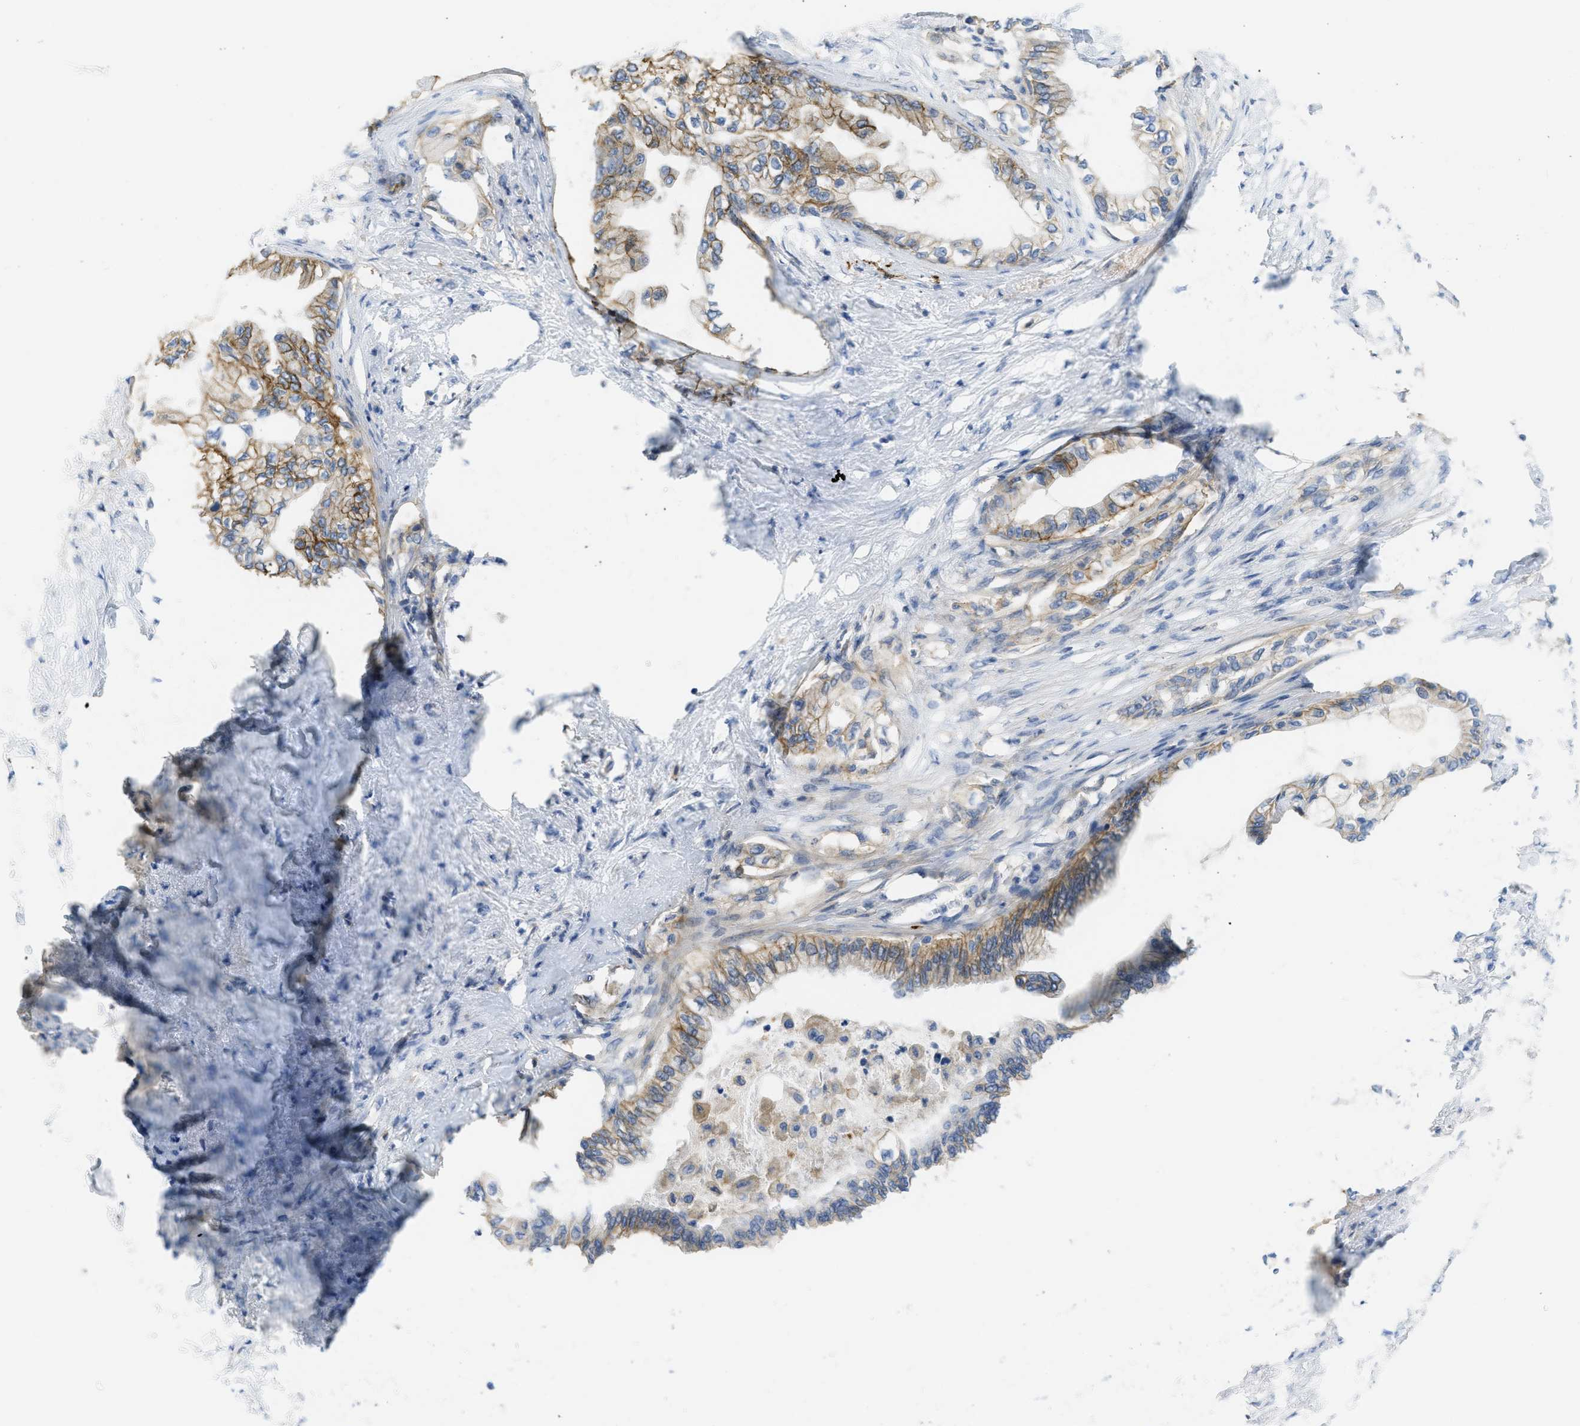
{"staining": {"intensity": "moderate", "quantity": ">75%", "location": "cytoplasmic/membranous"}, "tissue": "pancreatic cancer", "cell_type": "Tumor cells", "image_type": "cancer", "snomed": [{"axis": "morphology", "description": "Normal tissue, NOS"}, {"axis": "morphology", "description": "Adenocarcinoma, NOS"}, {"axis": "topography", "description": "Pancreas"}, {"axis": "topography", "description": "Duodenum"}], "caption": "Pancreatic cancer was stained to show a protein in brown. There is medium levels of moderate cytoplasmic/membranous expression in about >75% of tumor cells.", "gene": "CNNM4", "patient": {"sex": "female", "age": 60}}